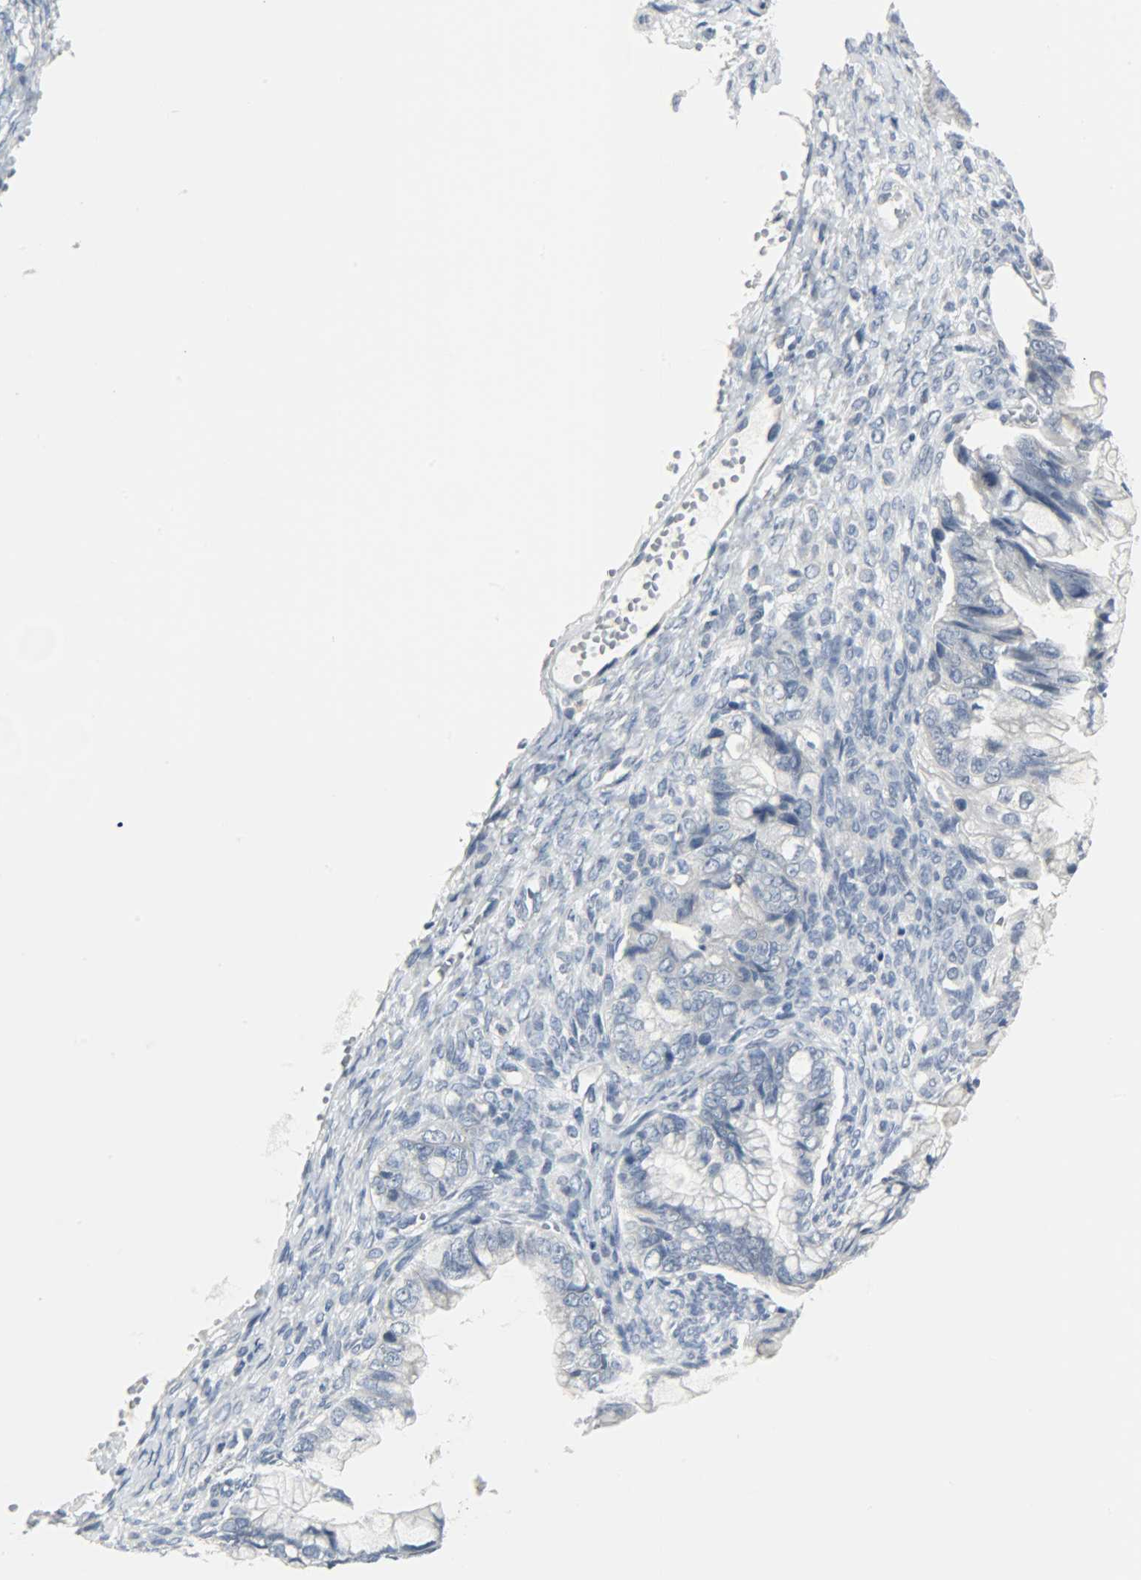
{"staining": {"intensity": "negative", "quantity": "none", "location": "none"}, "tissue": "ovarian cancer", "cell_type": "Tumor cells", "image_type": "cancer", "snomed": [{"axis": "morphology", "description": "Cystadenocarcinoma, mucinous, NOS"}, {"axis": "topography", "description": "Ovary"}], "caption": "A histopathology image of human ovarian cancer is negative for staining in tumor cells. (DAB immunohistochemistry (IHC) with hematoxylin counter stain).", "gene": "KIT", "patient": {"sex": "female", "age": 36}}